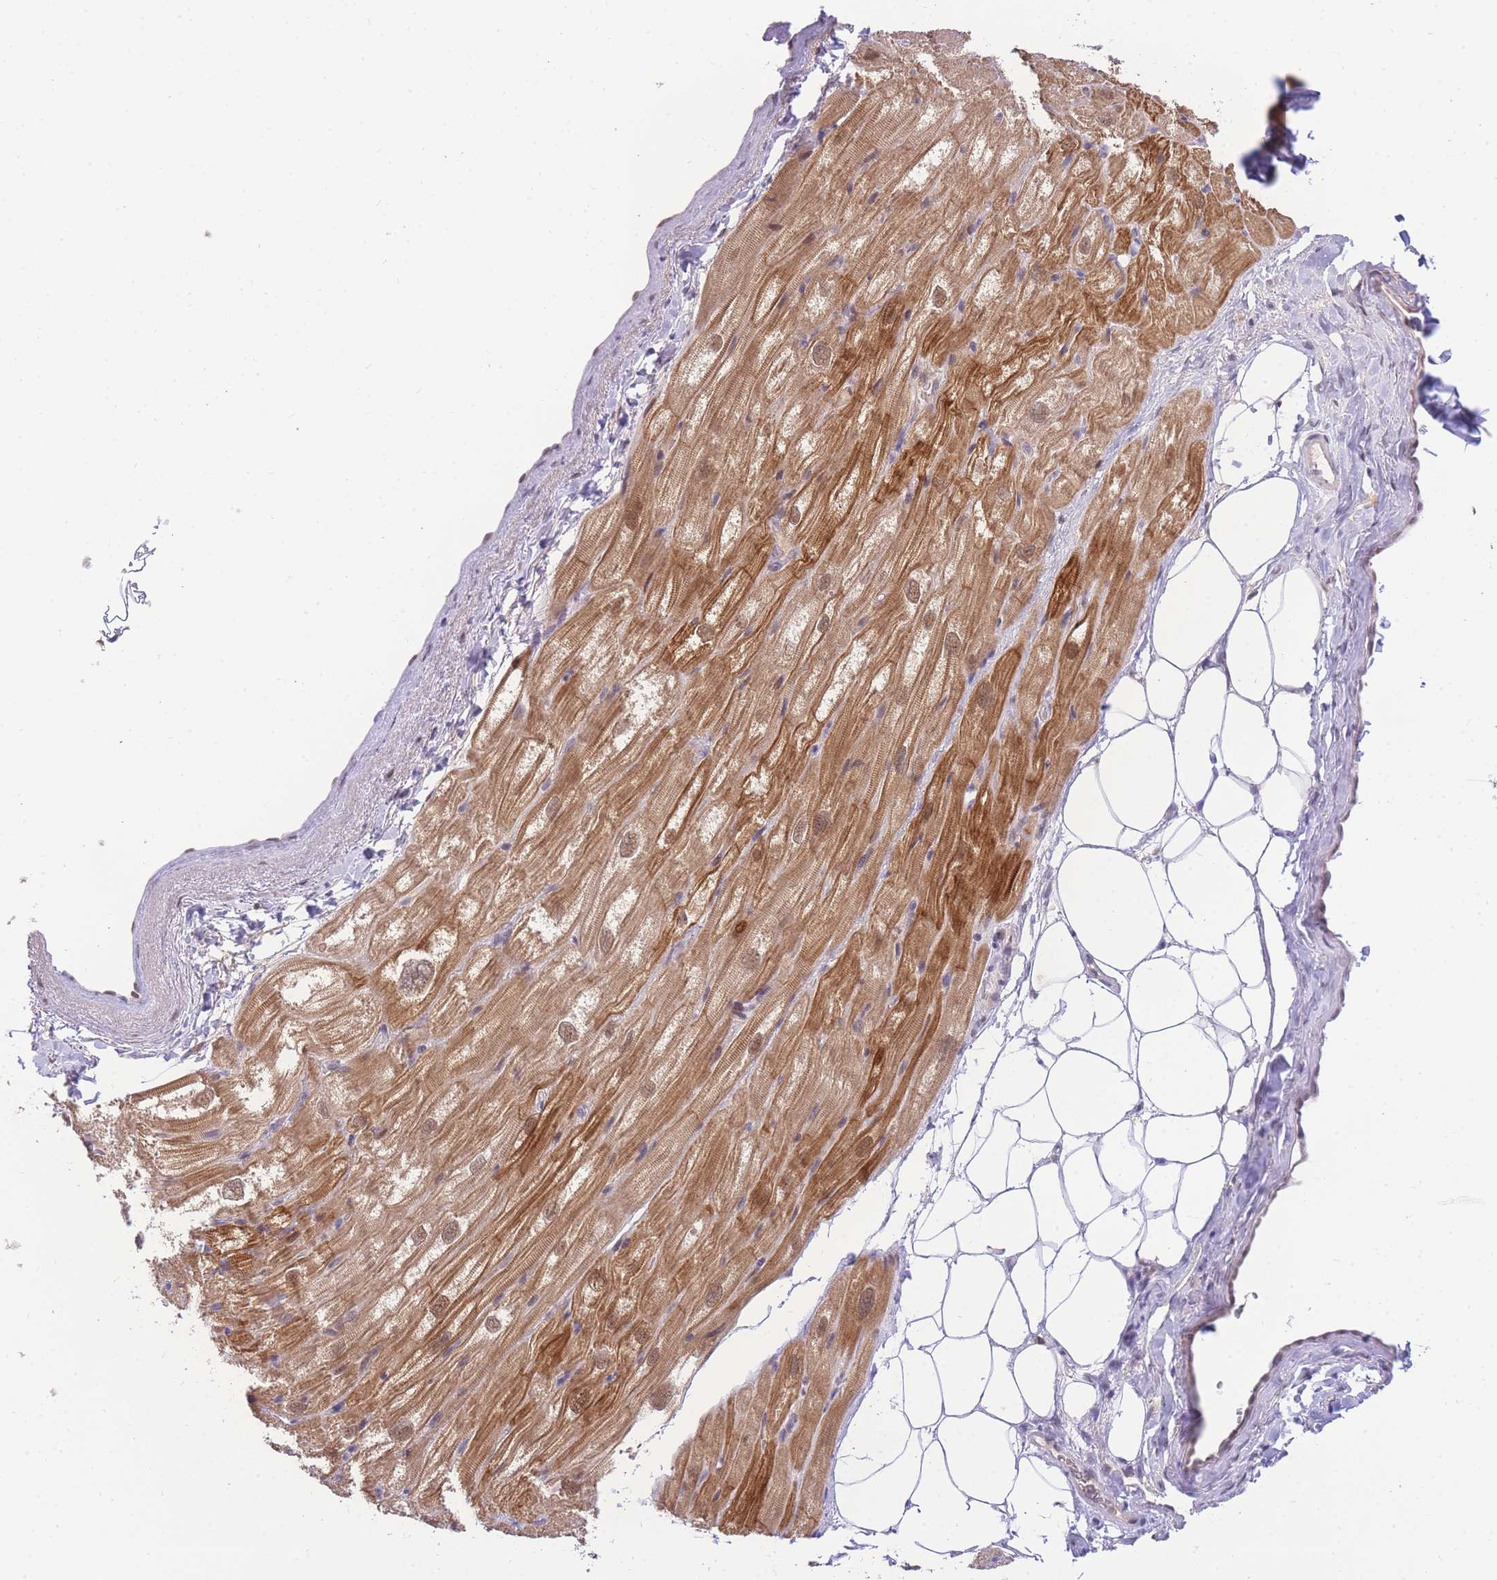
{"staining": {"intensity": "moderate", "quantity": ">75%", "location": "cytoplasmic/membranous,nuclear"}, "tissue": "heart muscle", "cell_type": "Cardiomyocytes", "image_type": "normal", "snomed": [{"axis": "morphology", "description": "Normal tissue, NOS"}, {"axis": "topography", "description": "Heart"}], "caption": "Moderate cytoplasmic/membranous,nuclear protein staining is seen in about >75% of cardiomyocytes in heart muscle. (DAB IHC with brightfield microscopy, high magnification).", "gene": "PUS10", "patient": {"sex": "male", "age": 50}}